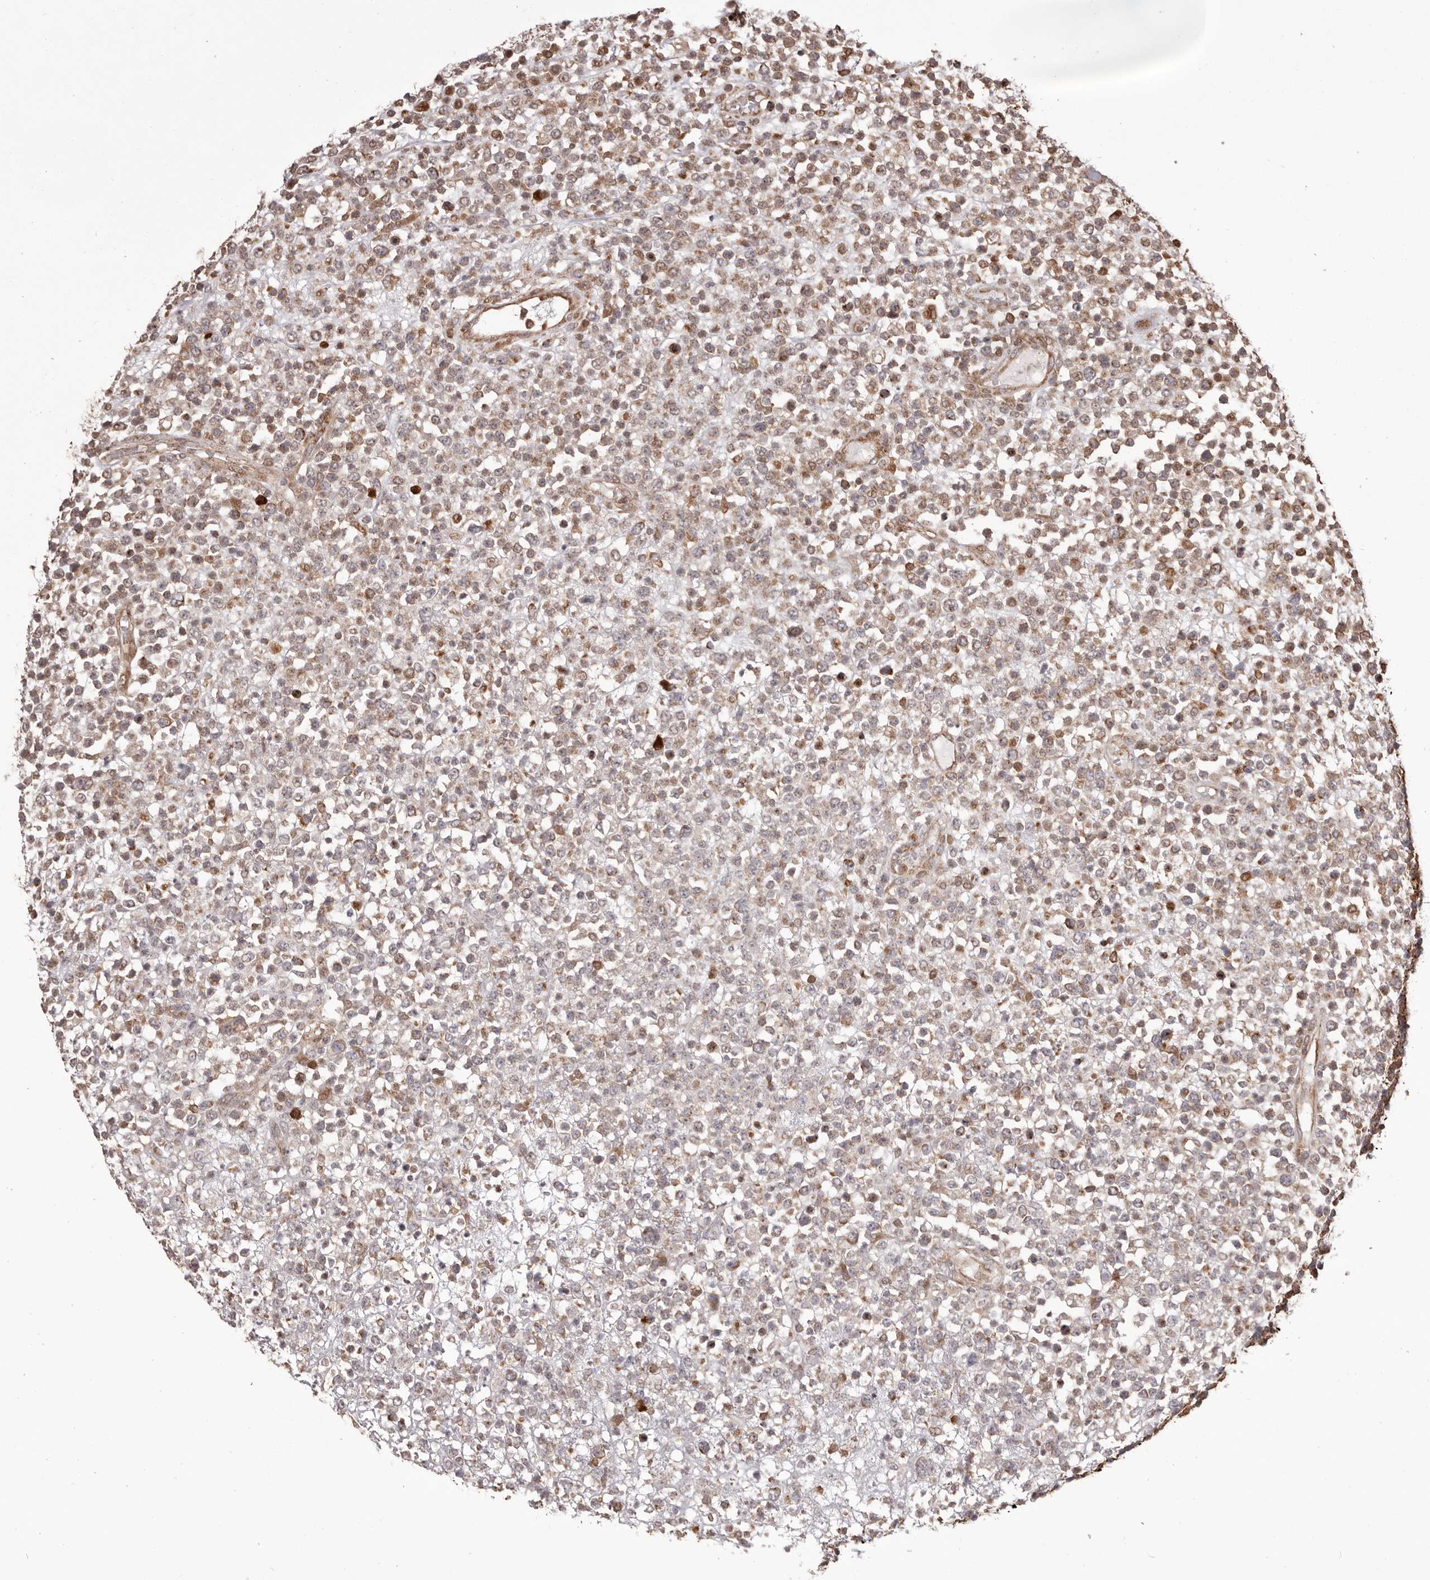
{"staining": {"intensity": "moderate", "quantity": ">75%", "location": "cytoplasmic/membranous"}, "tissue": "lymphoma", "cell_type": "Tumor cells", "image_type": "cancer", "snomed": [{"axis": "morphology", "description": "Malignant lymphoma, non-Hodgkin's type, High grade"}, {"axis": "topography", "description": "Colon"}], "caption": "This is an image of IHC staining of lymphoma, which shows moderate positivity in the cytoplasmic/membranous of tumor cells.", "gene": "GFOD1", "patient": {"sex": "female", "age": 53}}